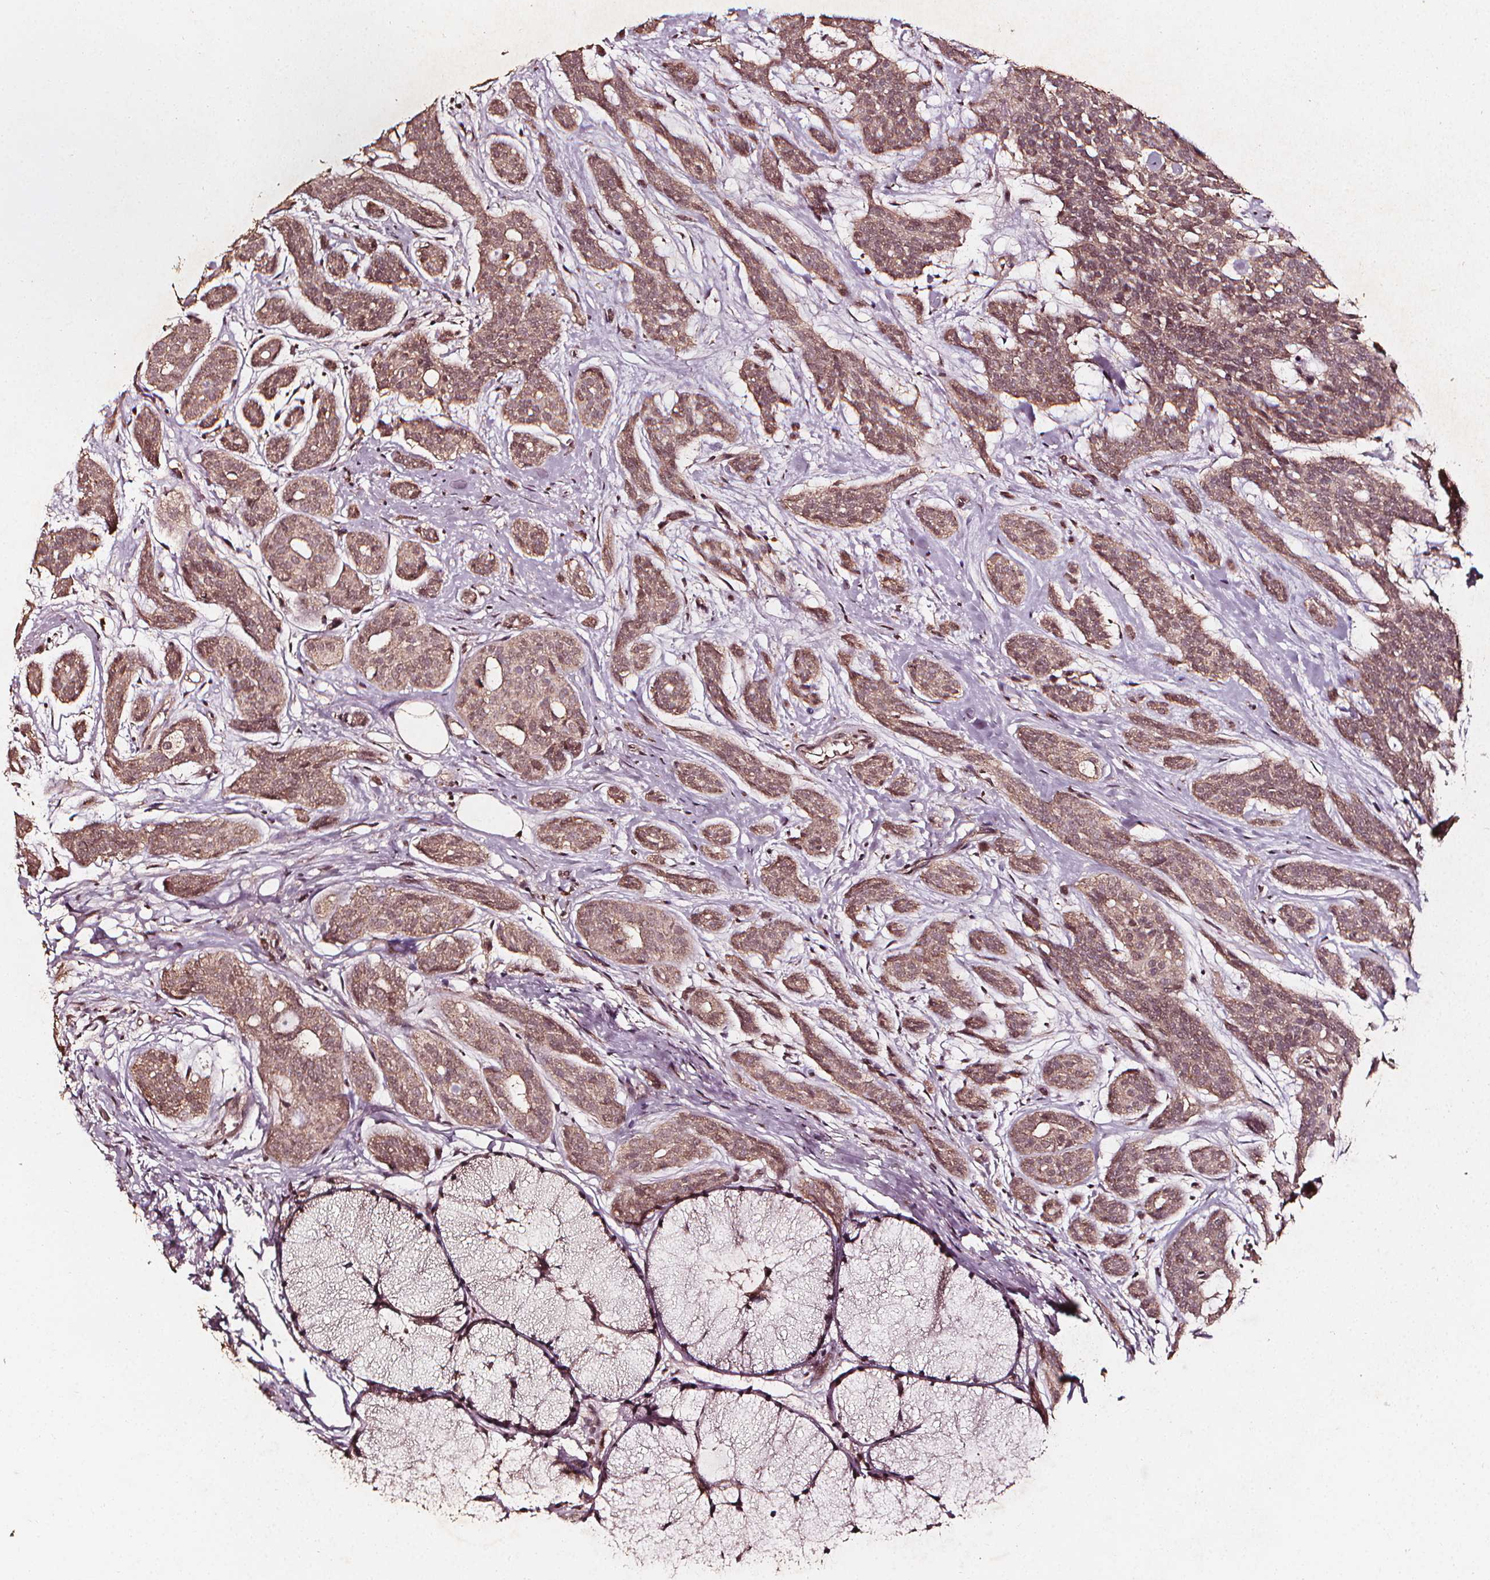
{"staining": {"intensity": "weak", "quantity": ">75%", "location": "cytoplasmic/membranous,nuclear"}, "tissue": "head and neck cancer", "cell_type": "Tumor cells", "image_type": "cancer", "snomed": [{"axis": "morphology", "description": "Adenocarcinoma, NOS"}, {"axis": "topography", "description": "Head-Neck"}], "caption": "IHC image of human head and neck adenocarcinoma stained for a protein (brown), which displays low levels of weak cytoplasmic/membranous and nuclear staining in about >75% of tumor cells.", "gene": "ABCA1", "patient": {"sex": "male", "age": 66}}